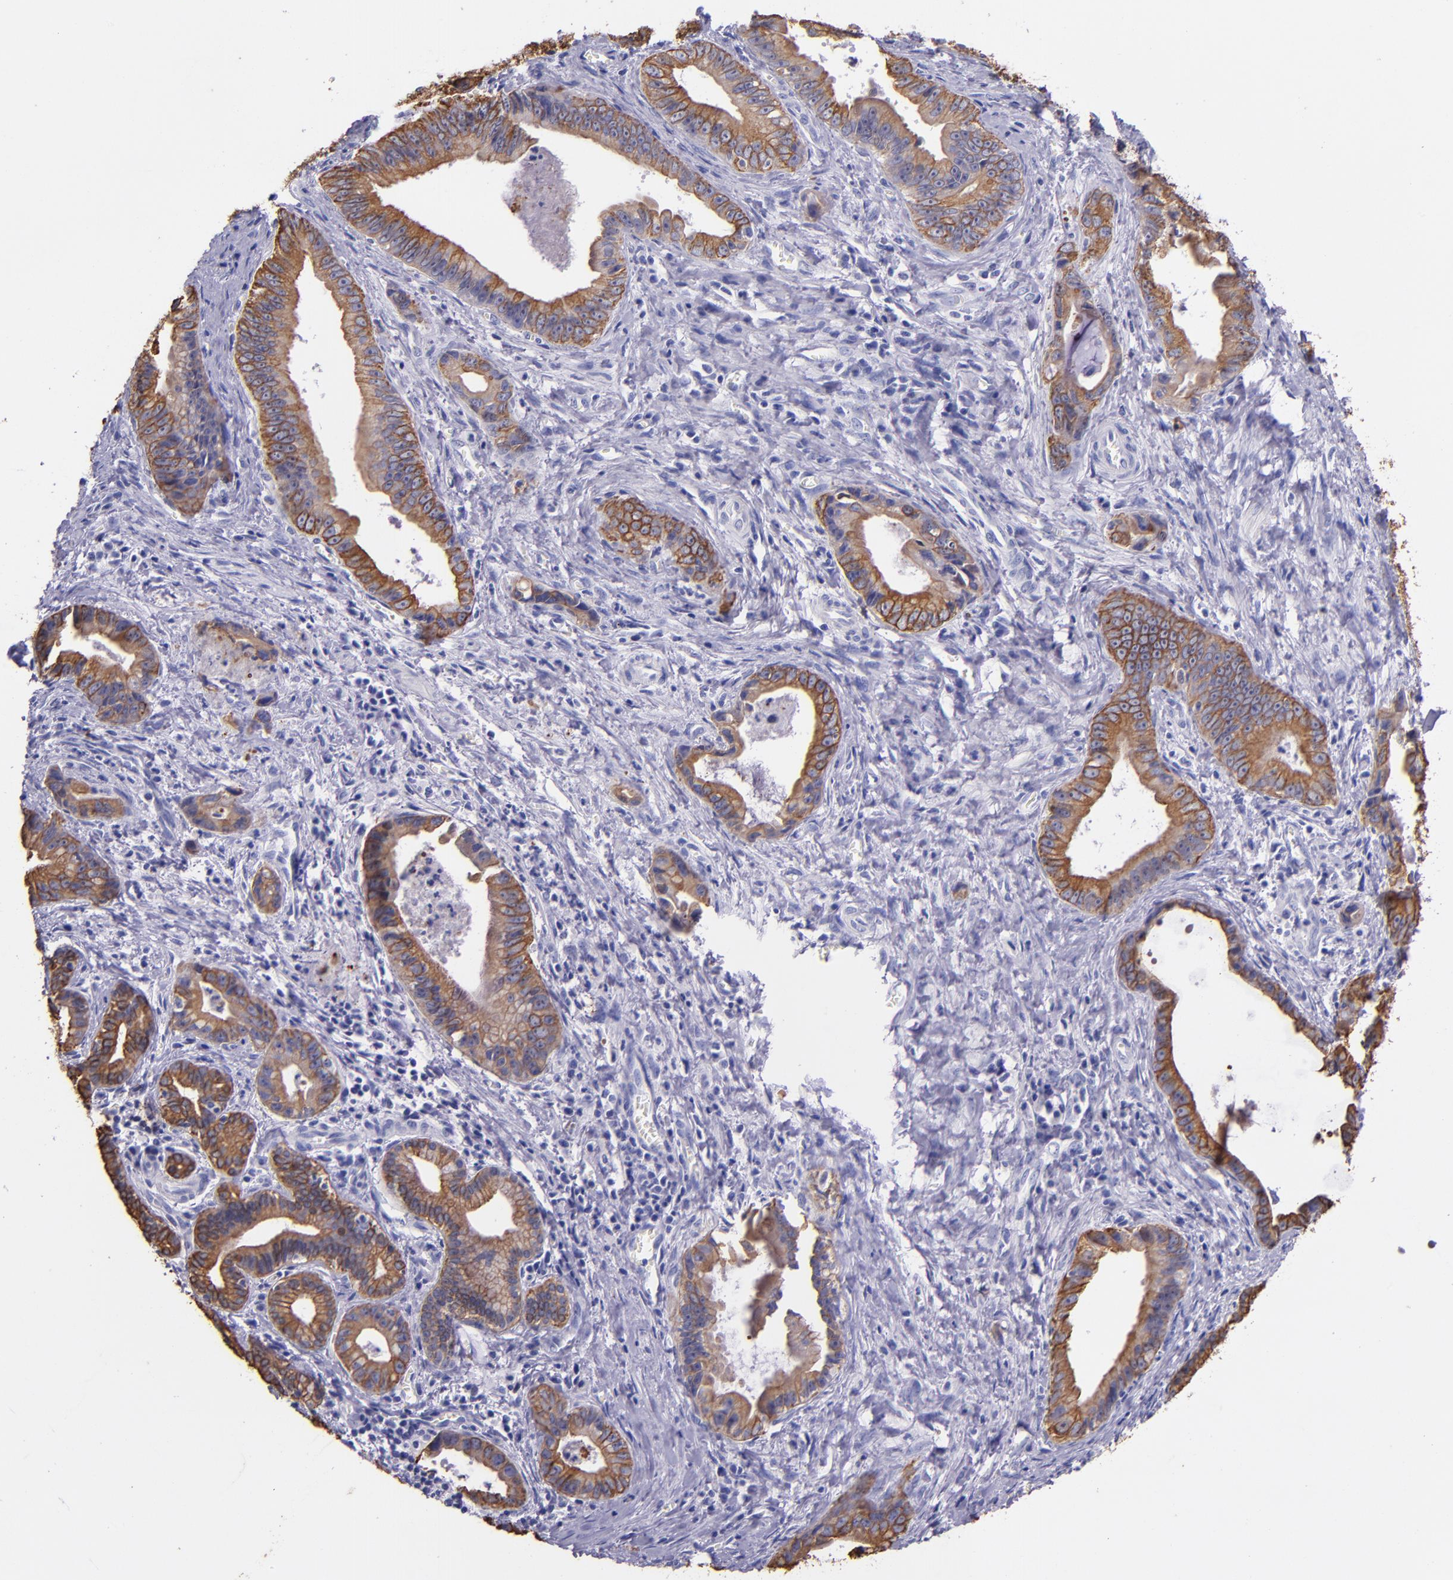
{"staining": {"intensity": "moderate", "quantity": ">75%", "location": "cytoplasmic/membranous"}, "tissue": "liver cancer", "cell_type": "Tumor cells", "image_type": "cancer", "snomed": [{"axis": "morphology", "description": "Cholangiocarcinoma"}, {"axis": "topography", "description": "Liver"}], "caption": "Liver cholangiocarcinoma stained with DAB immunohistochemistry (IHC) displays medium levels of moderate cytoplasmic/membranous expression in about >75% of tumor cells.", "gene": "KRT4", "patient": {"sex": "female", "age": 55}}